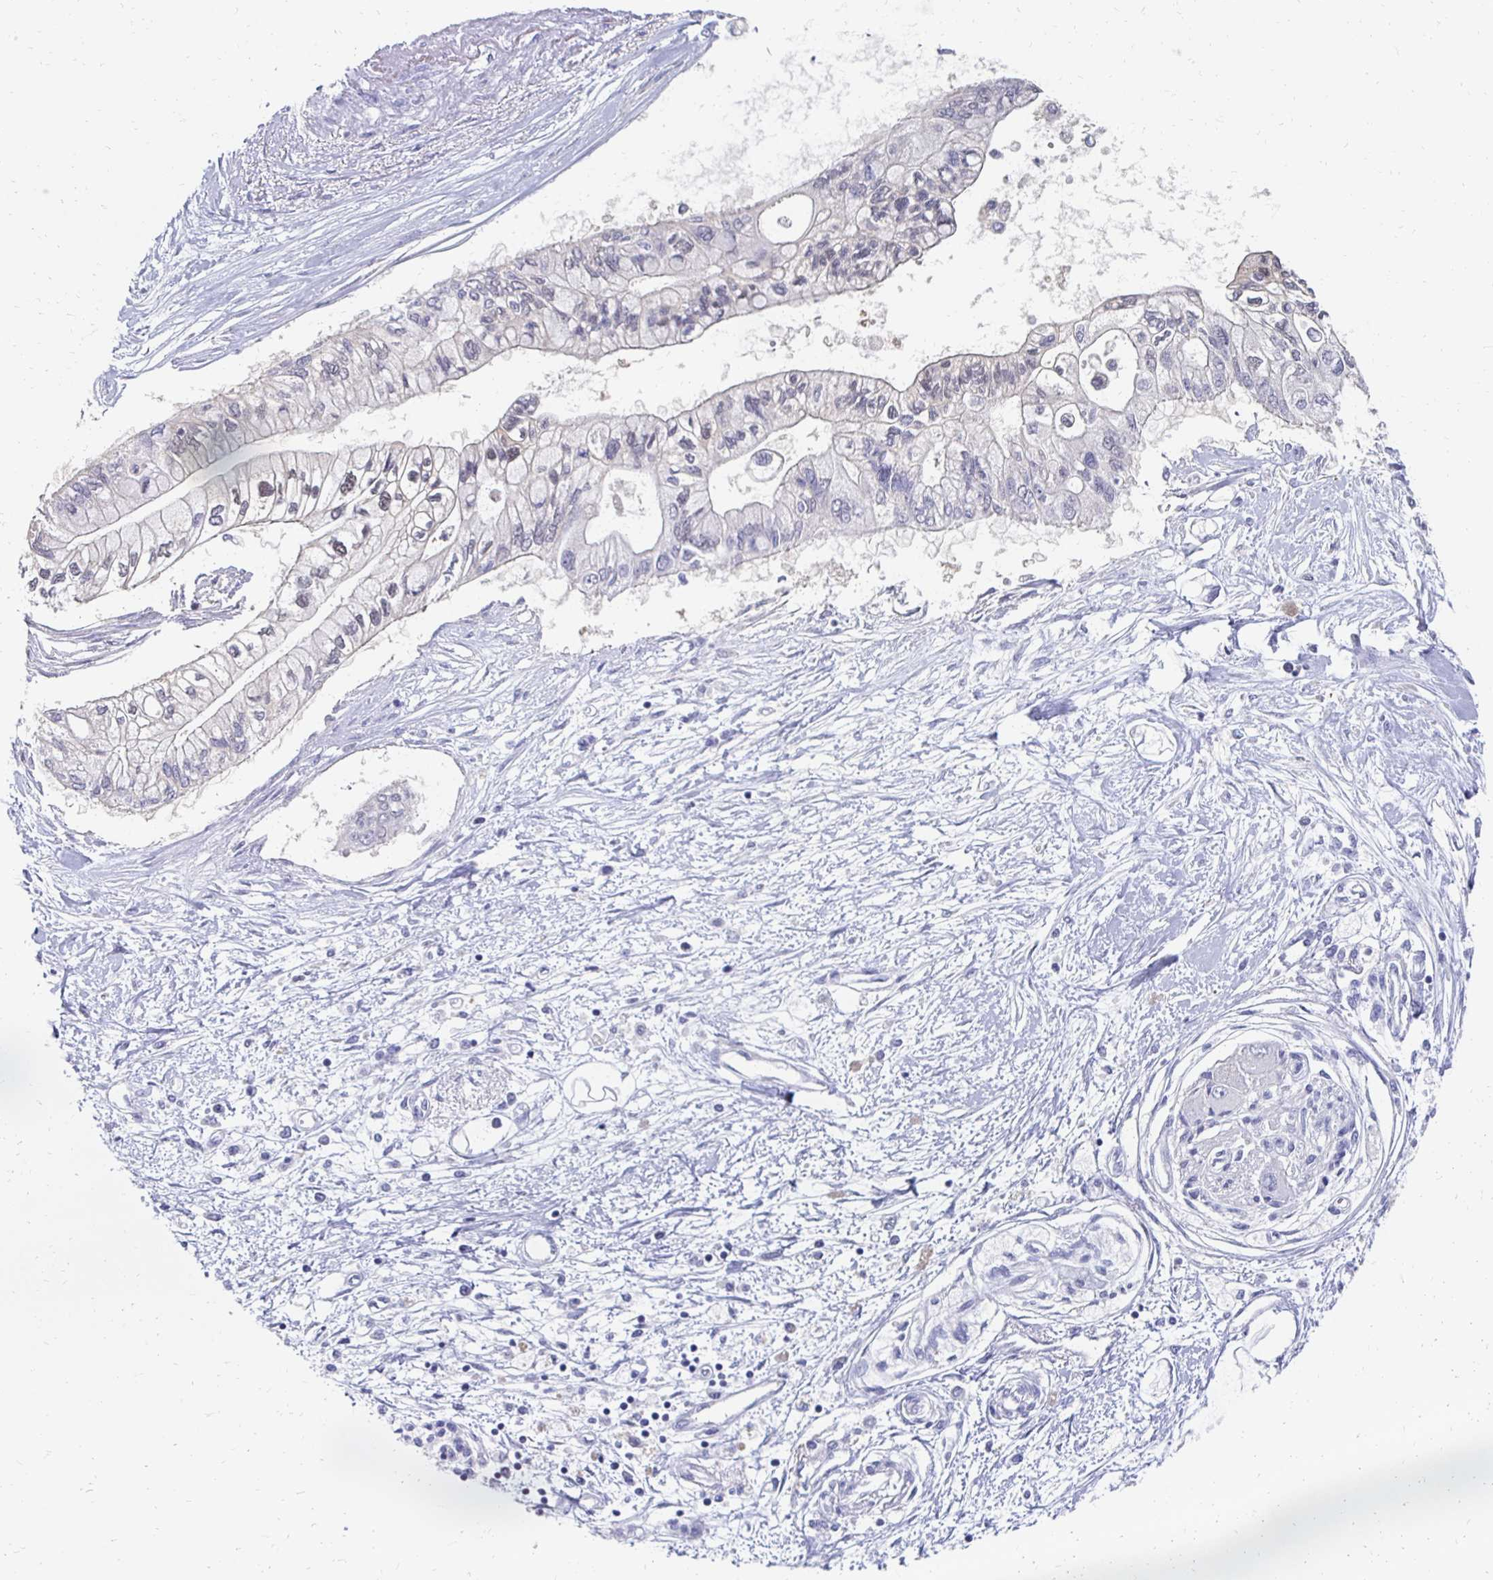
{"staining": {"intensity": "negative", "quantity": "none", "location": "none"}, "tissue": "pancreatic cancer", "cell_type": "Tumor cells", "image_type": "cancer", "snomed": [{"axis": "morphology", "description": "Adenocarcinoma, NOS"}, {"axis": "topography", "description": "Pancreas"}], "caption": "A photomicrograph of pancreatic cancer (adenocarcinoma) stained for a protein shows no brown staining in tumor cells.", "gene": "SYCP3", "patient": {"sex": "female", "age": 77}}